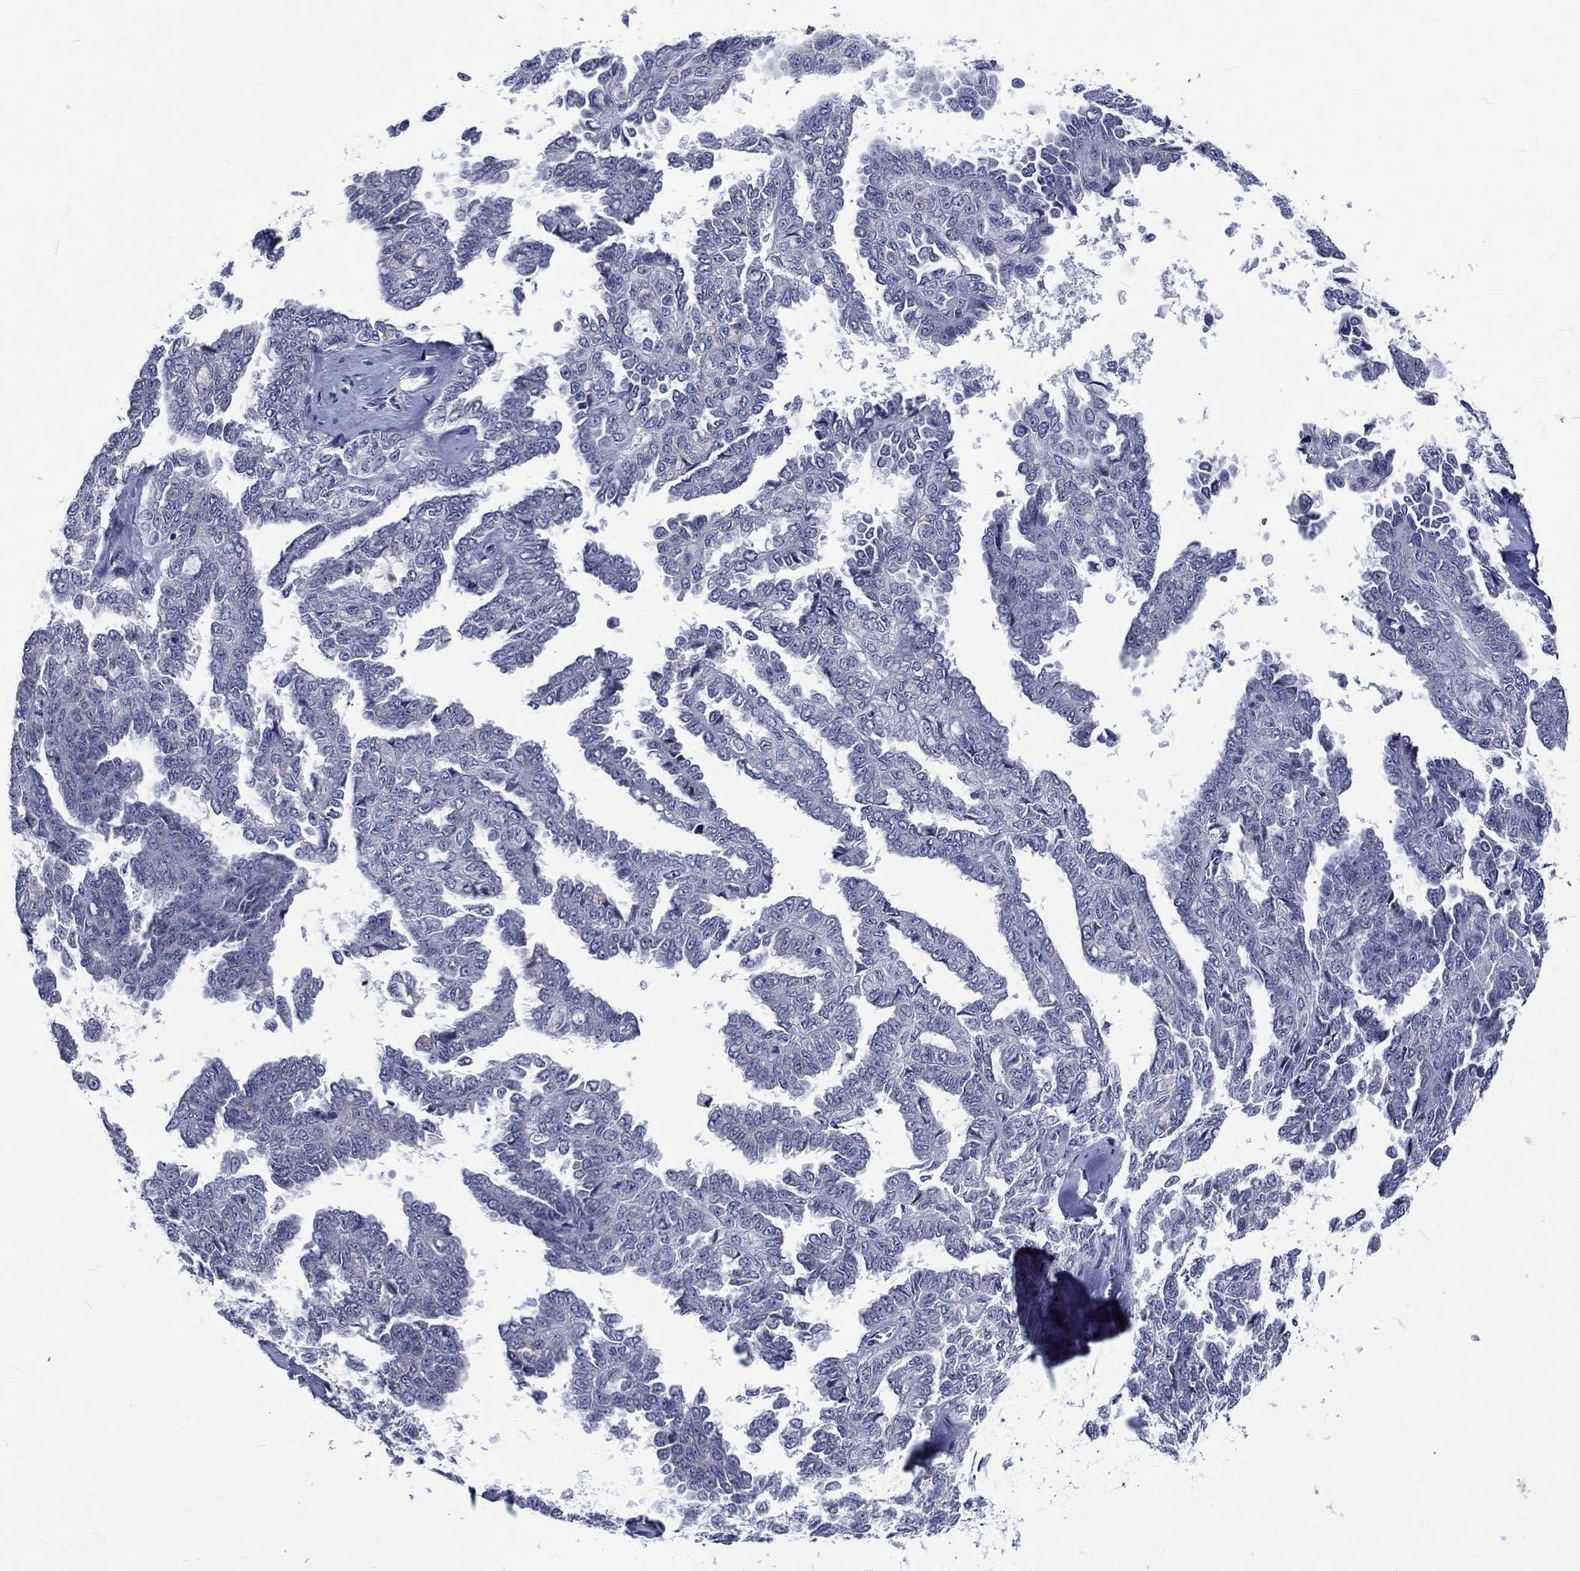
{"staining": {"intensity": "negative", "quantity": "none", "location": "none"}, "tissue": "ovarian cancer", "cell_type": "Tumor cells", "image_type": "cancer", "snomed": [{"axis": "morphology", "description": "Cystadenocarcinoma, serous, NOS"}, {"axis": "topography", "description": "Ovary"}], "caption": "The micrograph shows no significant staining in tumor cells of ovarian cancer. (DAB immunohistochemistry (IHC), high magnification).", "gene": "ST6GALNAC1", "patient": {"sex": "female", "age": 71}}